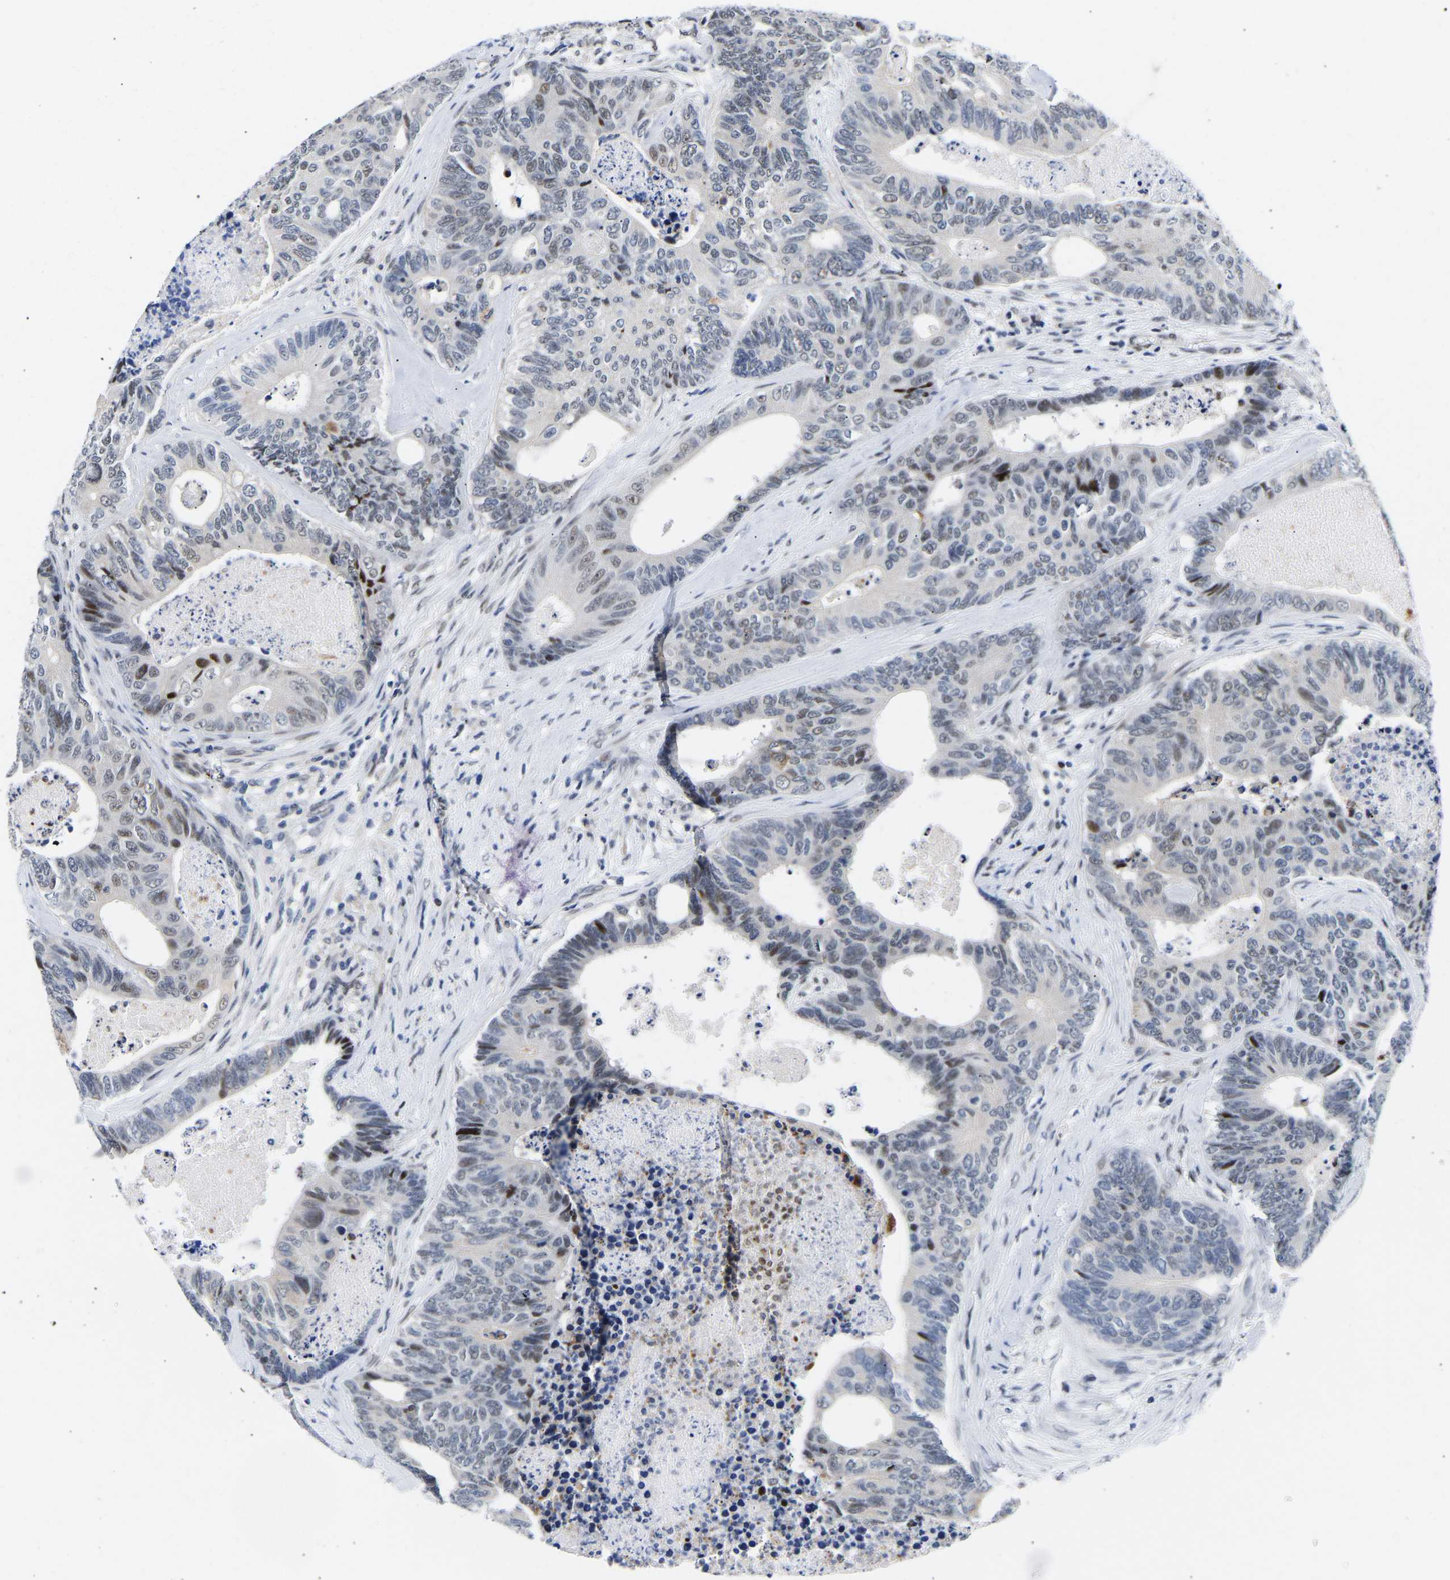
{"staining": {"intensity": "moderate", "quantity": "<25%", "location": "nuclear"}, "tissue": "colorectal cancer", "cell_type": "Tumor cells", "image_type": "cancer", "snomed": [{"axis": "morphology", "description": "Adenocarcinoma, NOS"}, {"axis": "topography", "description": "Colon"}], "caption": "IHC staining of colorectal adenocarcinoma, which displays low levels of moderate nuclear positivity in about <25% of tumor cells indicating moderate nuclear protein expression. The staining was performed using DAB (brown) for protein detection and nuclei were counterstained in hematoxylin (blue).", "gene": "PTRHD1", "patient": {"sex": "female", "age": 67}}